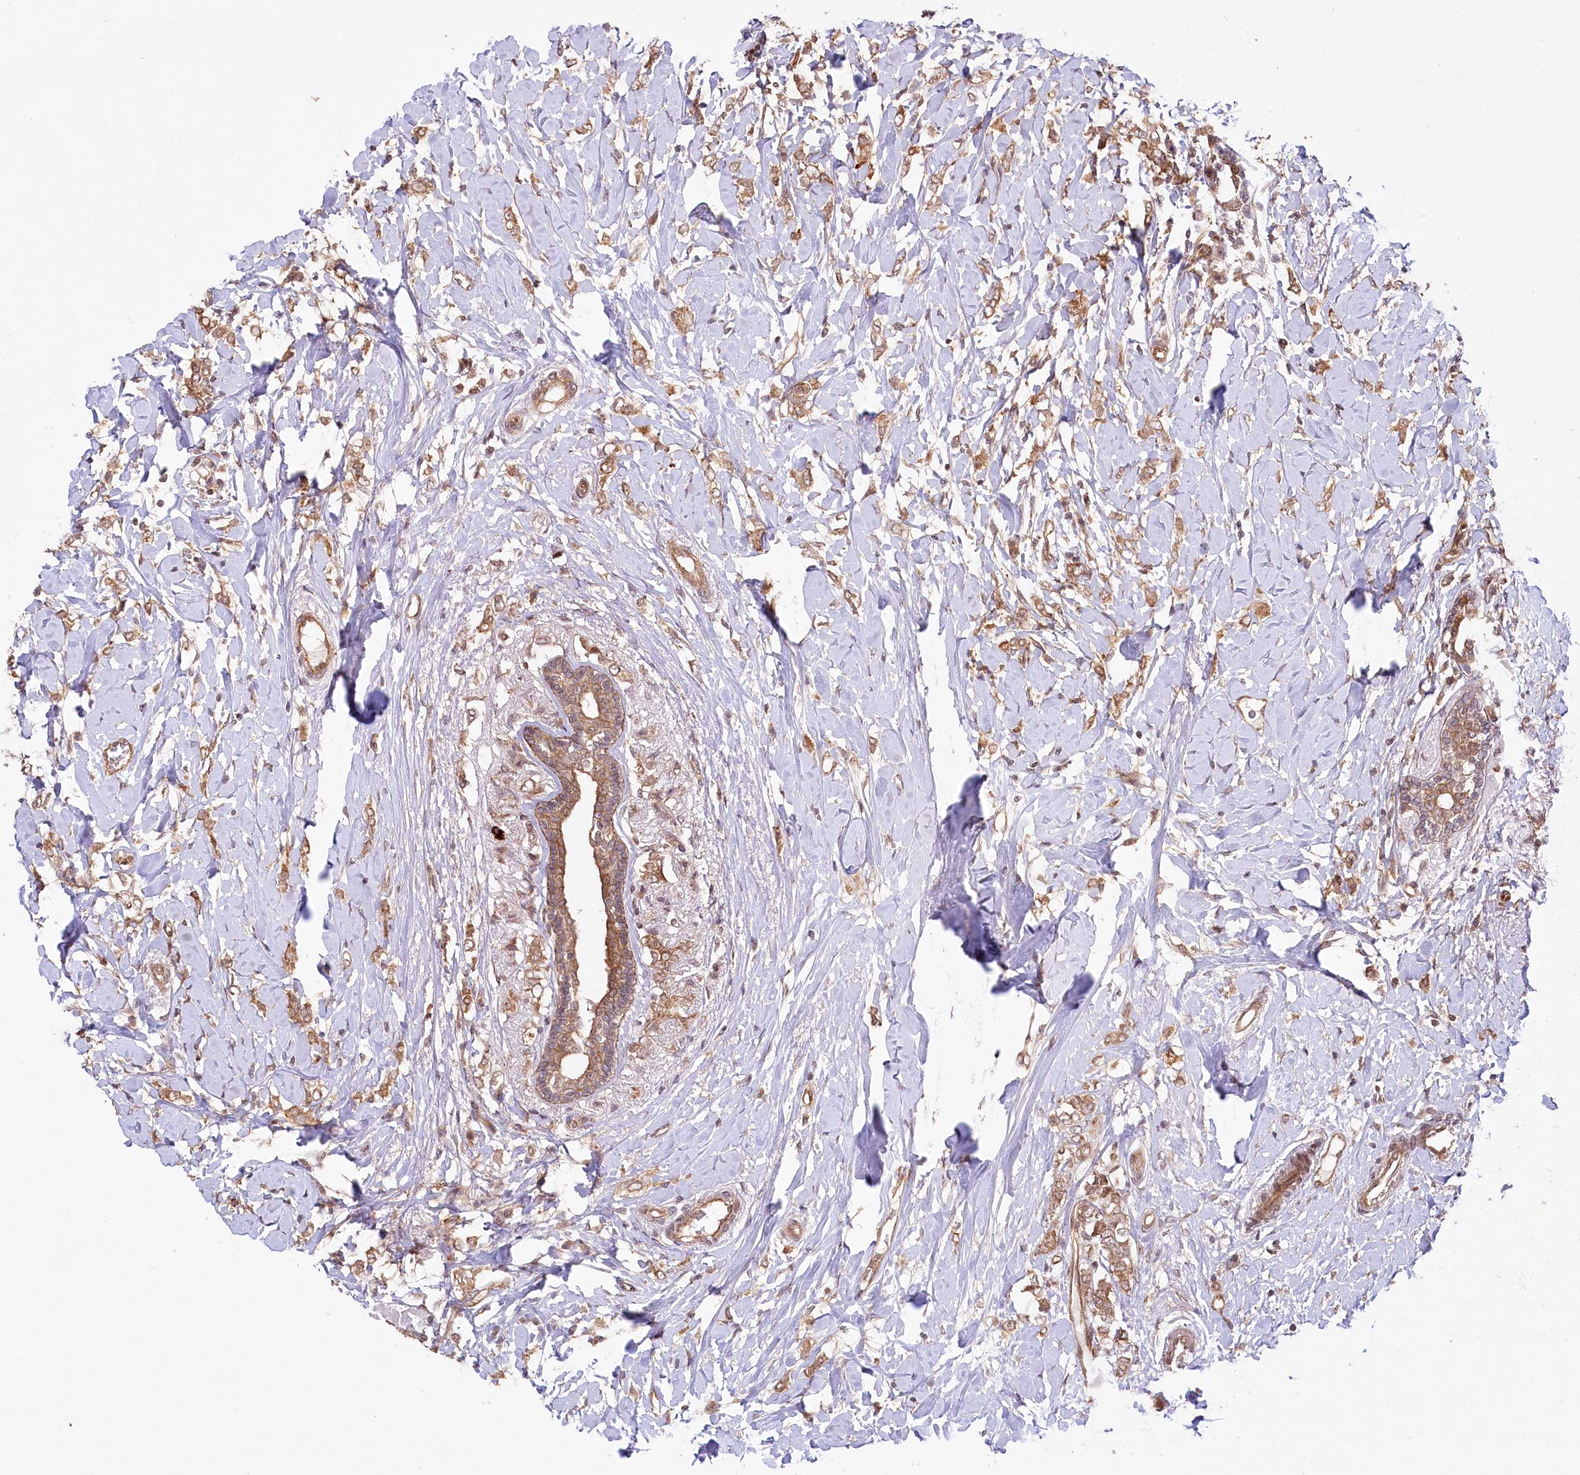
{"staining": {"intensity": "moderate", "quantity": ">75%", "location": "cytoplasmic/membranous"}, "tissue": "breast cancer", "cell_type": "Tumor cells", "image_type": "cancer", "snomed": [{"axis": "morphology", "description": "Normal tissue, NOS"}, {"axis": "morphology", "description": "Lobular carcinoma"}, {"axis": "topography", "description": "Breast"}], "caption": "High-magnification brightfield microscopy of breast cancer stained with DAB (brown) and counterstained with hematoxylin (blue). tumor cells exhibit moderate cytoplasmic/membranous expression is appreciated in approximately>75% of cells.", "gene": "CEP70", "patient": {"sex": "female", "age": 47}}